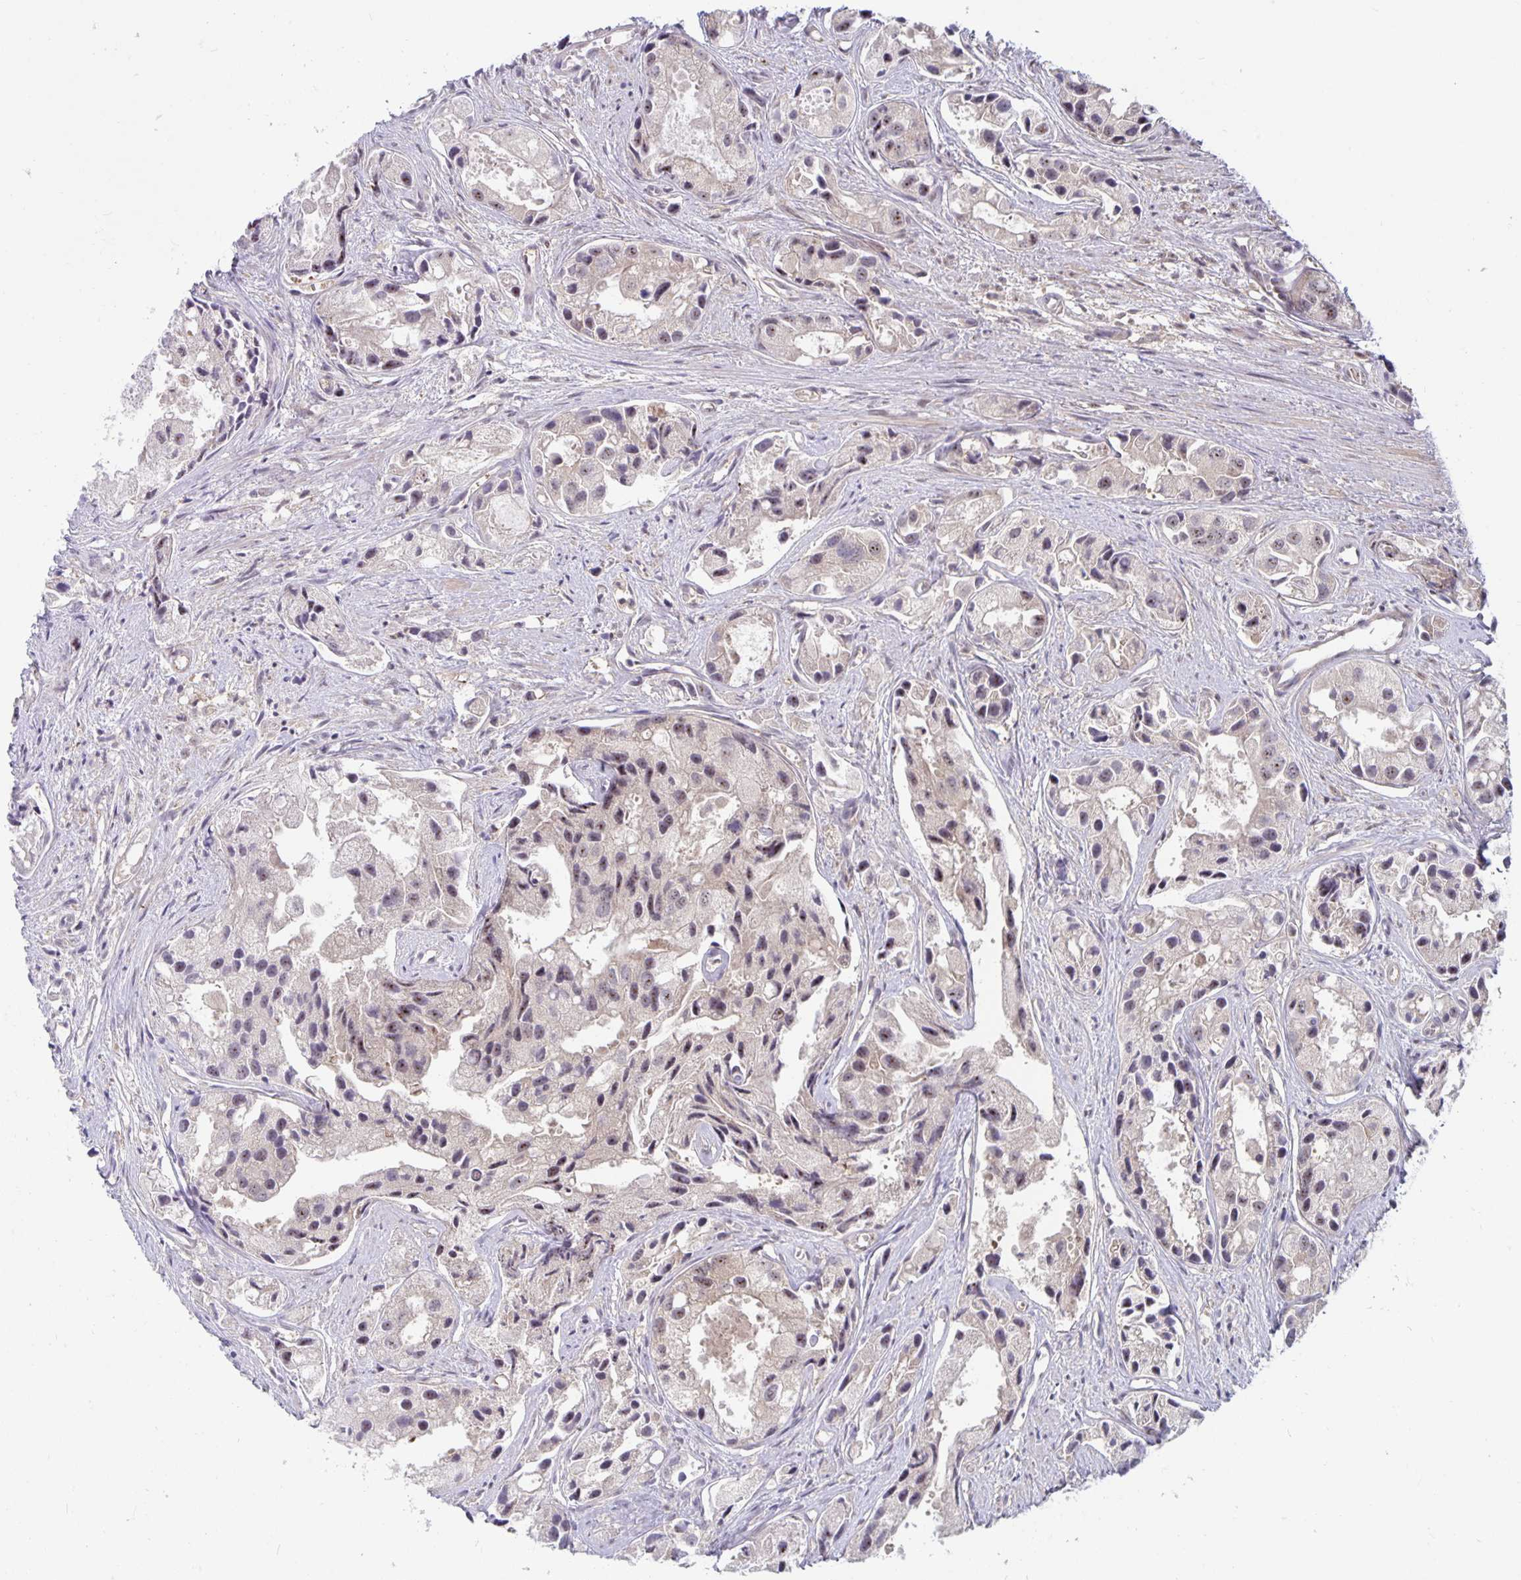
{"staining": {"intensity": "weak", "quantity": "25%-75%", "location": "nuclear"}, "tissue": "prostate cancer", "cell_type": "Tumor cells", "image_type": "cancer", "snomed": [{"axis": "morphology", "description": "Adenocarcinoma, High grade"}, {"axis": "topography", "description": "Prostate"}], "caption": "High-grade adenocarcinoma (prostate) stained with immunohistochemistry (IHC) exhibits weak nuclear positivity in about 25%-75% of tumor cells.", "gene": "EXOC6B", "patient": {"sex": "male", "age": 84}}